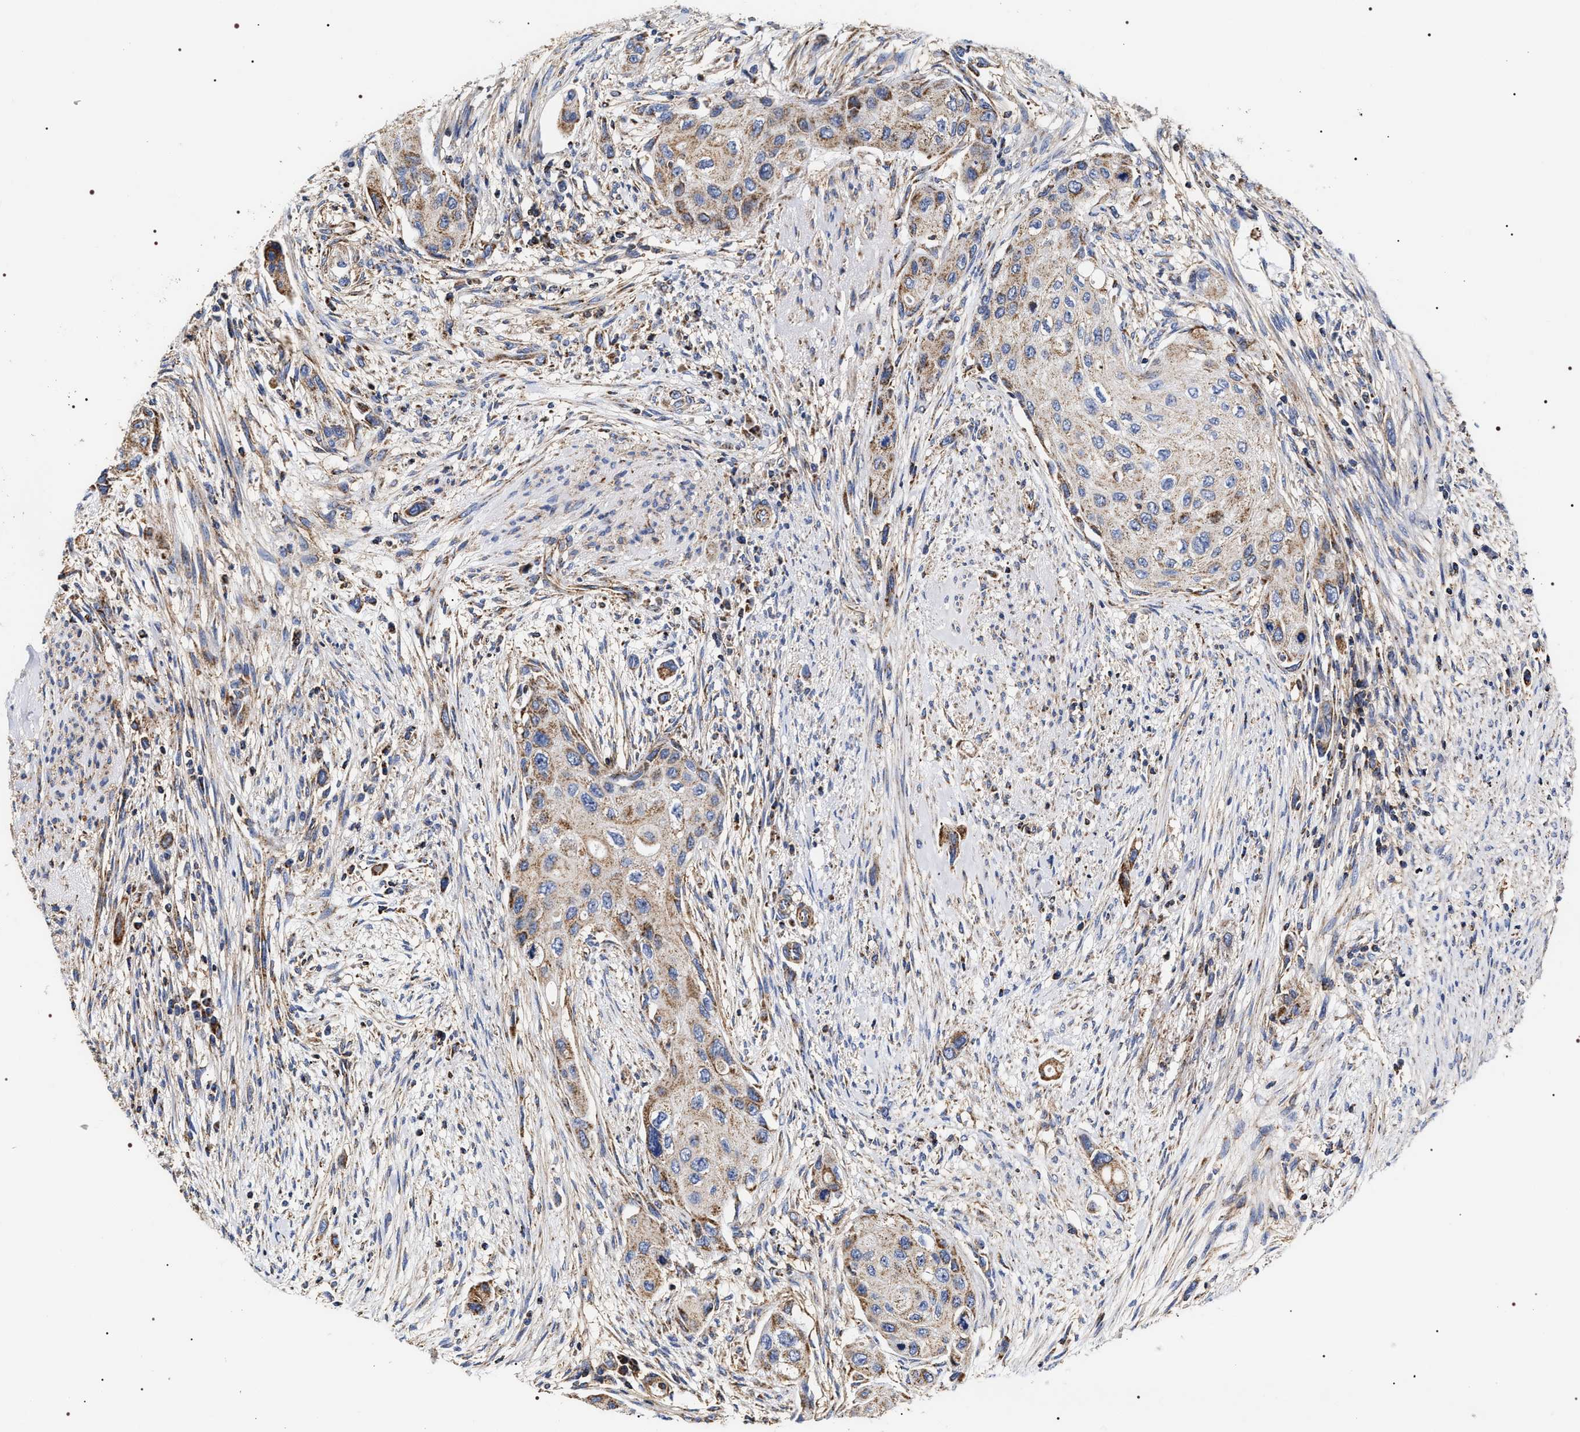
{"staining": {"intensity": "moderate", "quantity": ">75%", "location": "cytoplasmic/membranous"}, "tissue": "urothelial cancer", "cell_type": "Tumor cells", "image_type": "cancer", "snomed": [{"axis": "morphology", "description": "Urothelial carcinoma, High grade"}, {"axis": "topography", "description": "Urinary bladder"}], "caption": "Protein staining displays moderate cytoplasmic/membranous staining in about >75% of tumor cells in urothelial cancer.", "gene": "COG5", "patient": {"sex": "female", "age": 56}}